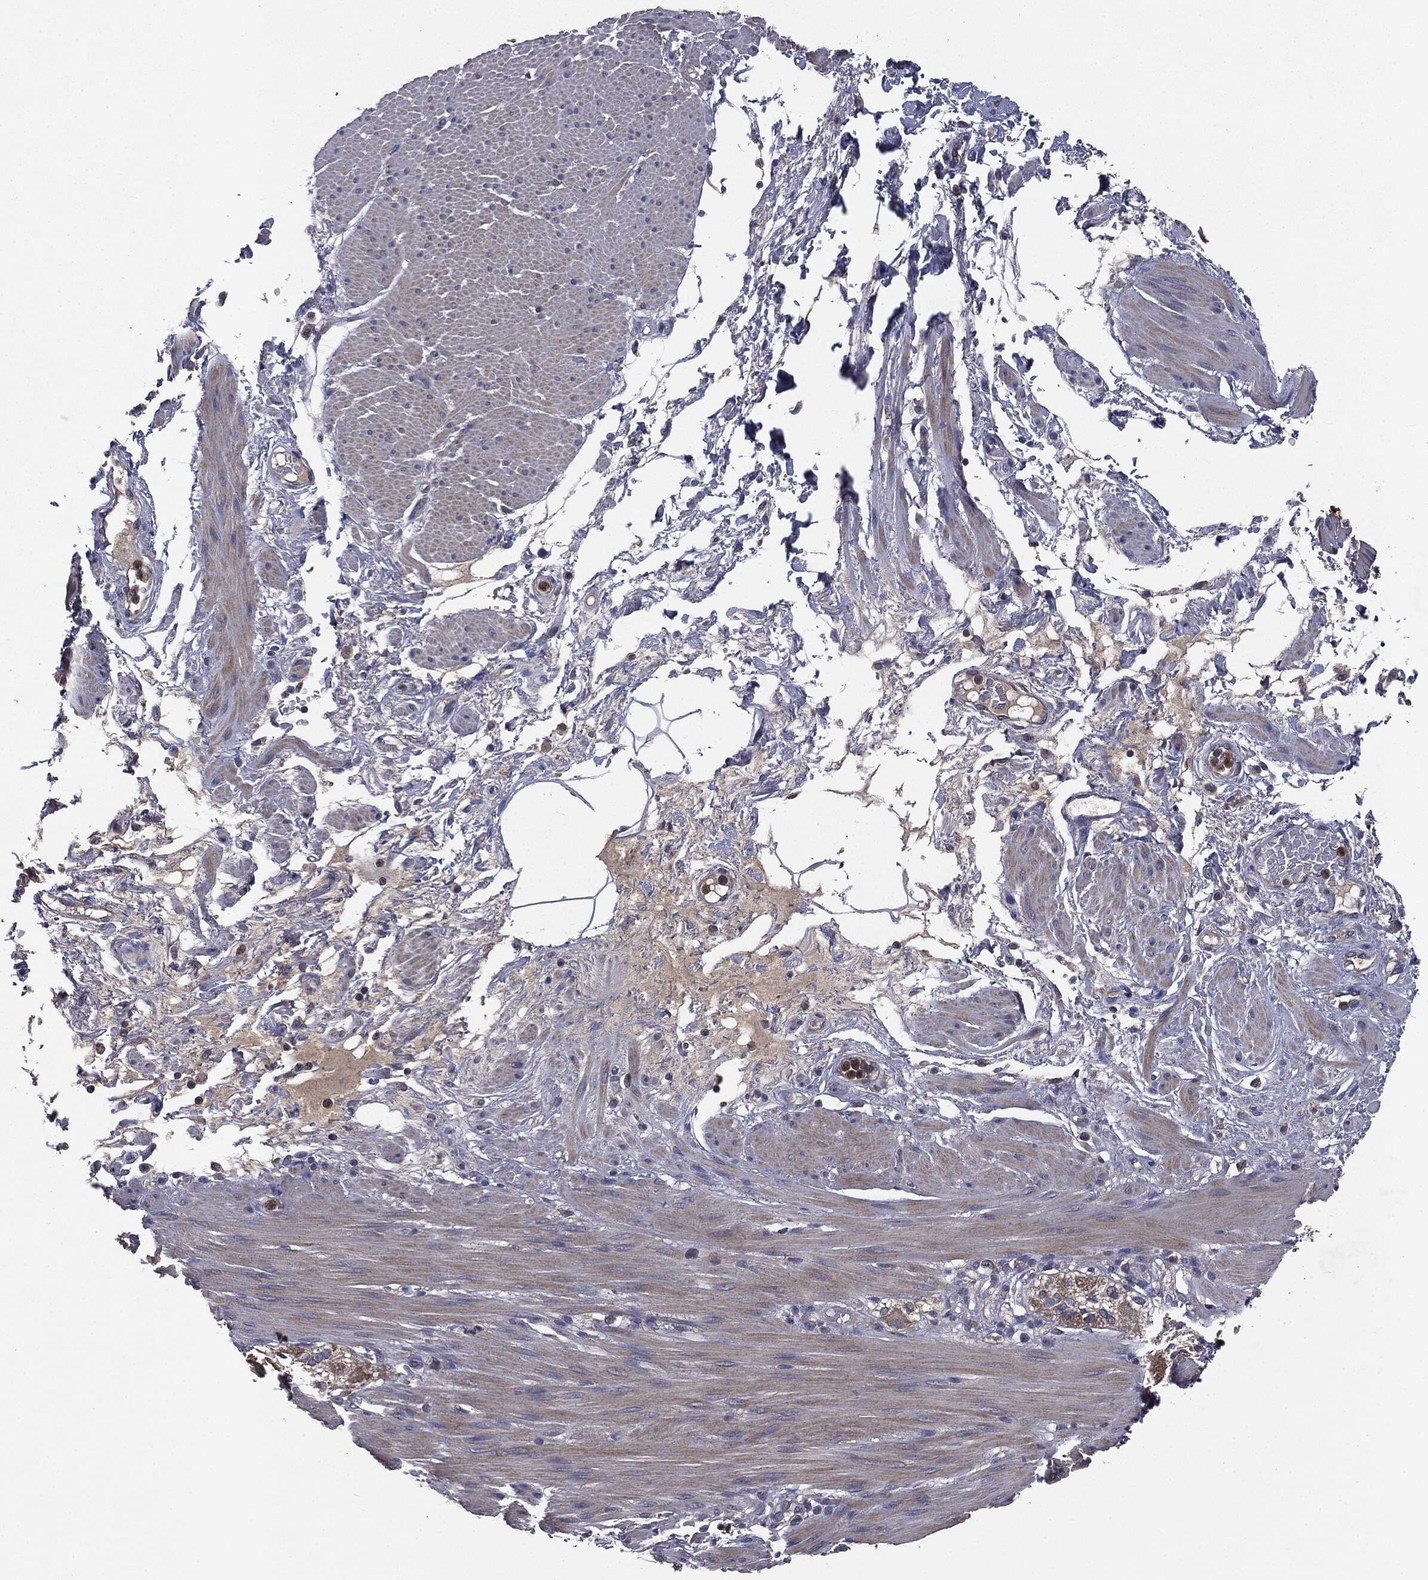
{"staining": {"intensity": "weak", "quantity": "<25%", "location": "cytoplasmic/membranous"}, "tissue": "smooth muscle", "cell_type": "Smooth muscle cells", "image_type": "normal", "snomed": [{"axis": "morphology", "description": "Normal tissue, NOS"}, {"axis": "topography", "description": "Smooth muscle"}, {"axis": "topography", "description": "Anal"}], "caption": "High power microscopy micrograph of an immunohistochemistry micrograph of benign smooth muscle, revealing no significant expression in smooth muscle cells.", "gene": "MAPK6", "patient": {"sex": "male", "age": 83}}